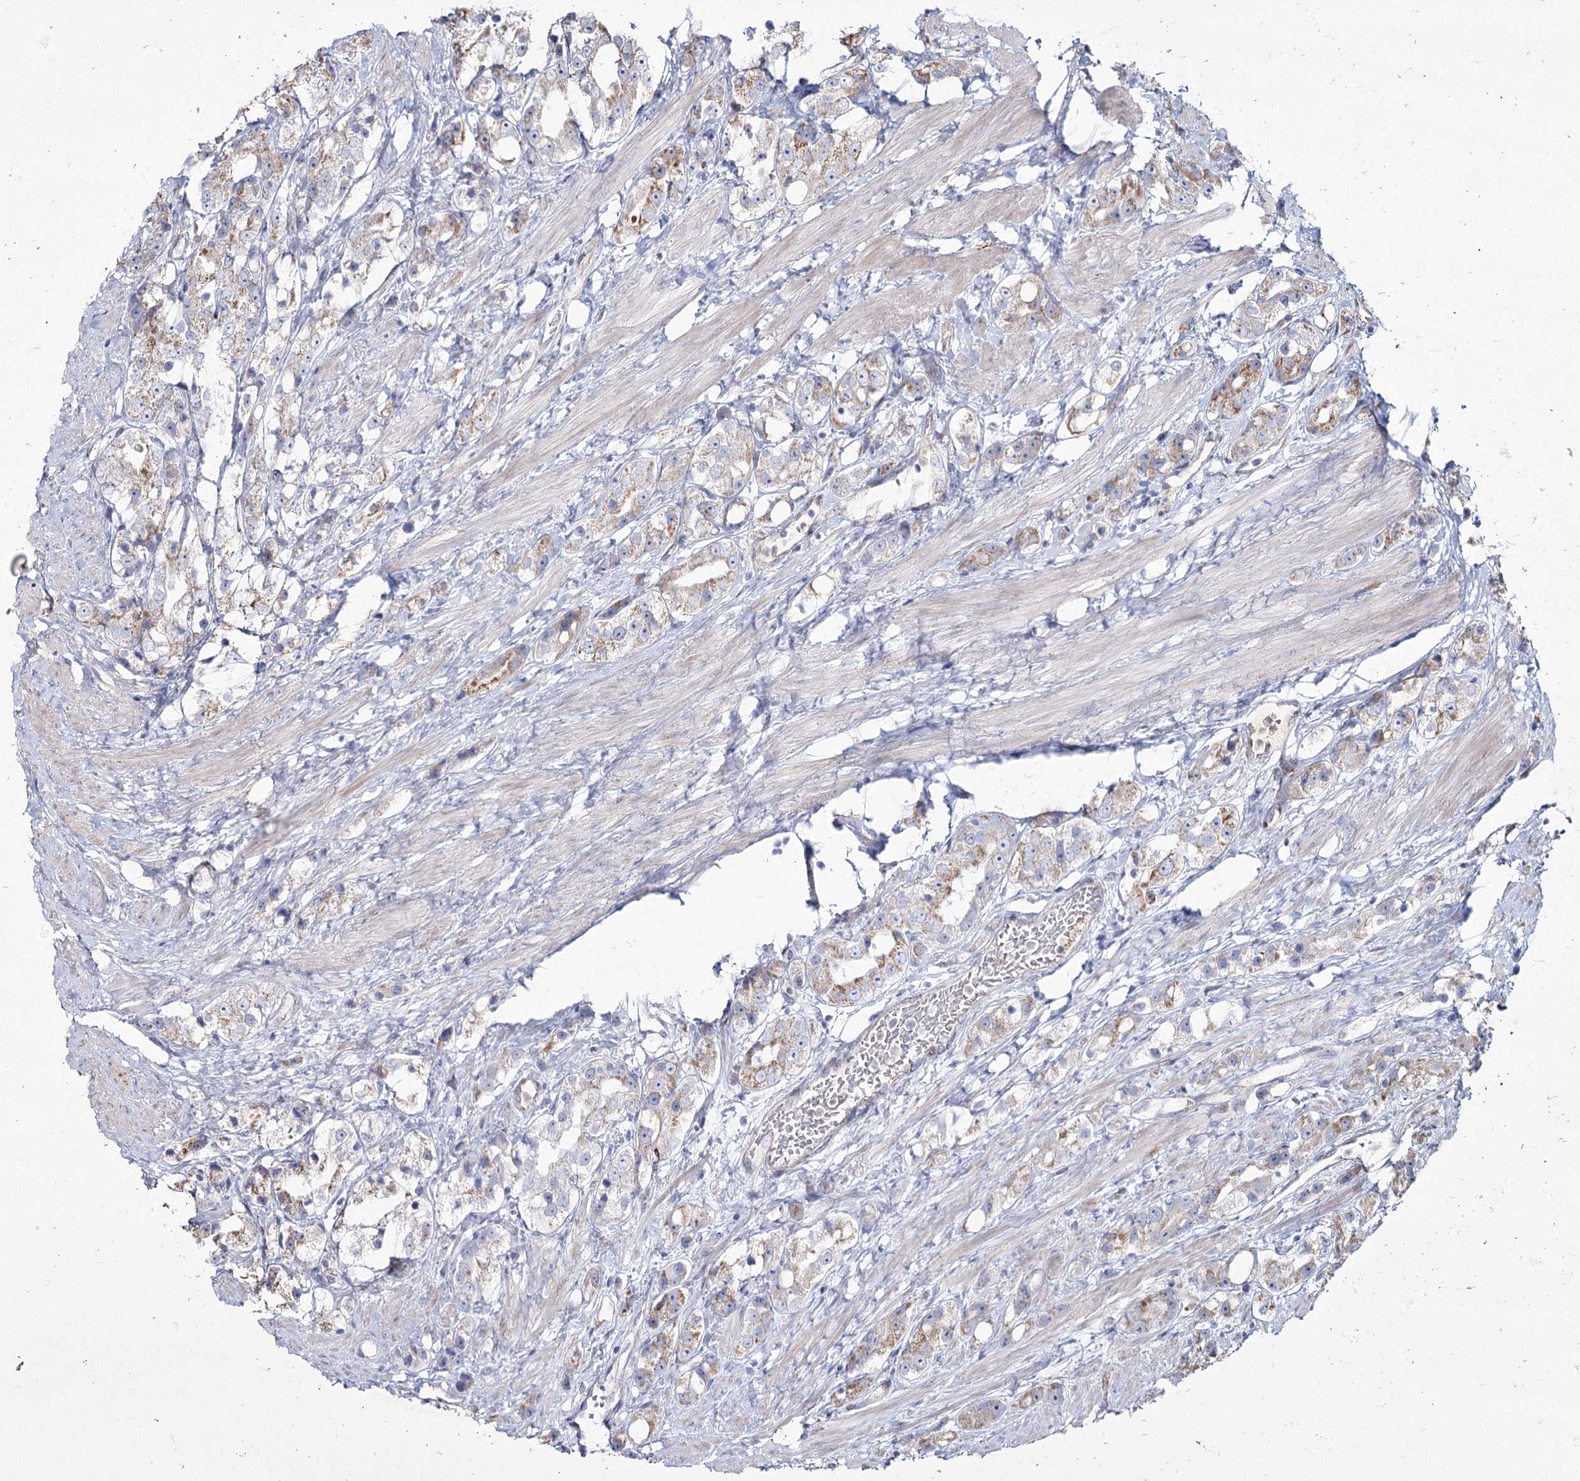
{"staining": {"intensity": "weak", "quantity": "25%-75%", "location": "cytoplasmic/membranous"}, "tissue": "prostate cancer", "cell_type": "Tumor cells", "image_type": "cancer", "snomed": [{"axis": "morphology", "description": "Adenocarcinoma, NOS"}, {"axis": "topography", "description": "Prostate"}], "caption": "Weak cytoplasmic/membranous staining is appreciated in approximately 25%-75% of tumor cells in adenocarcinoma (prostate).", "gene": "ME3", "patient": {"sex": "male", "age": 79}}